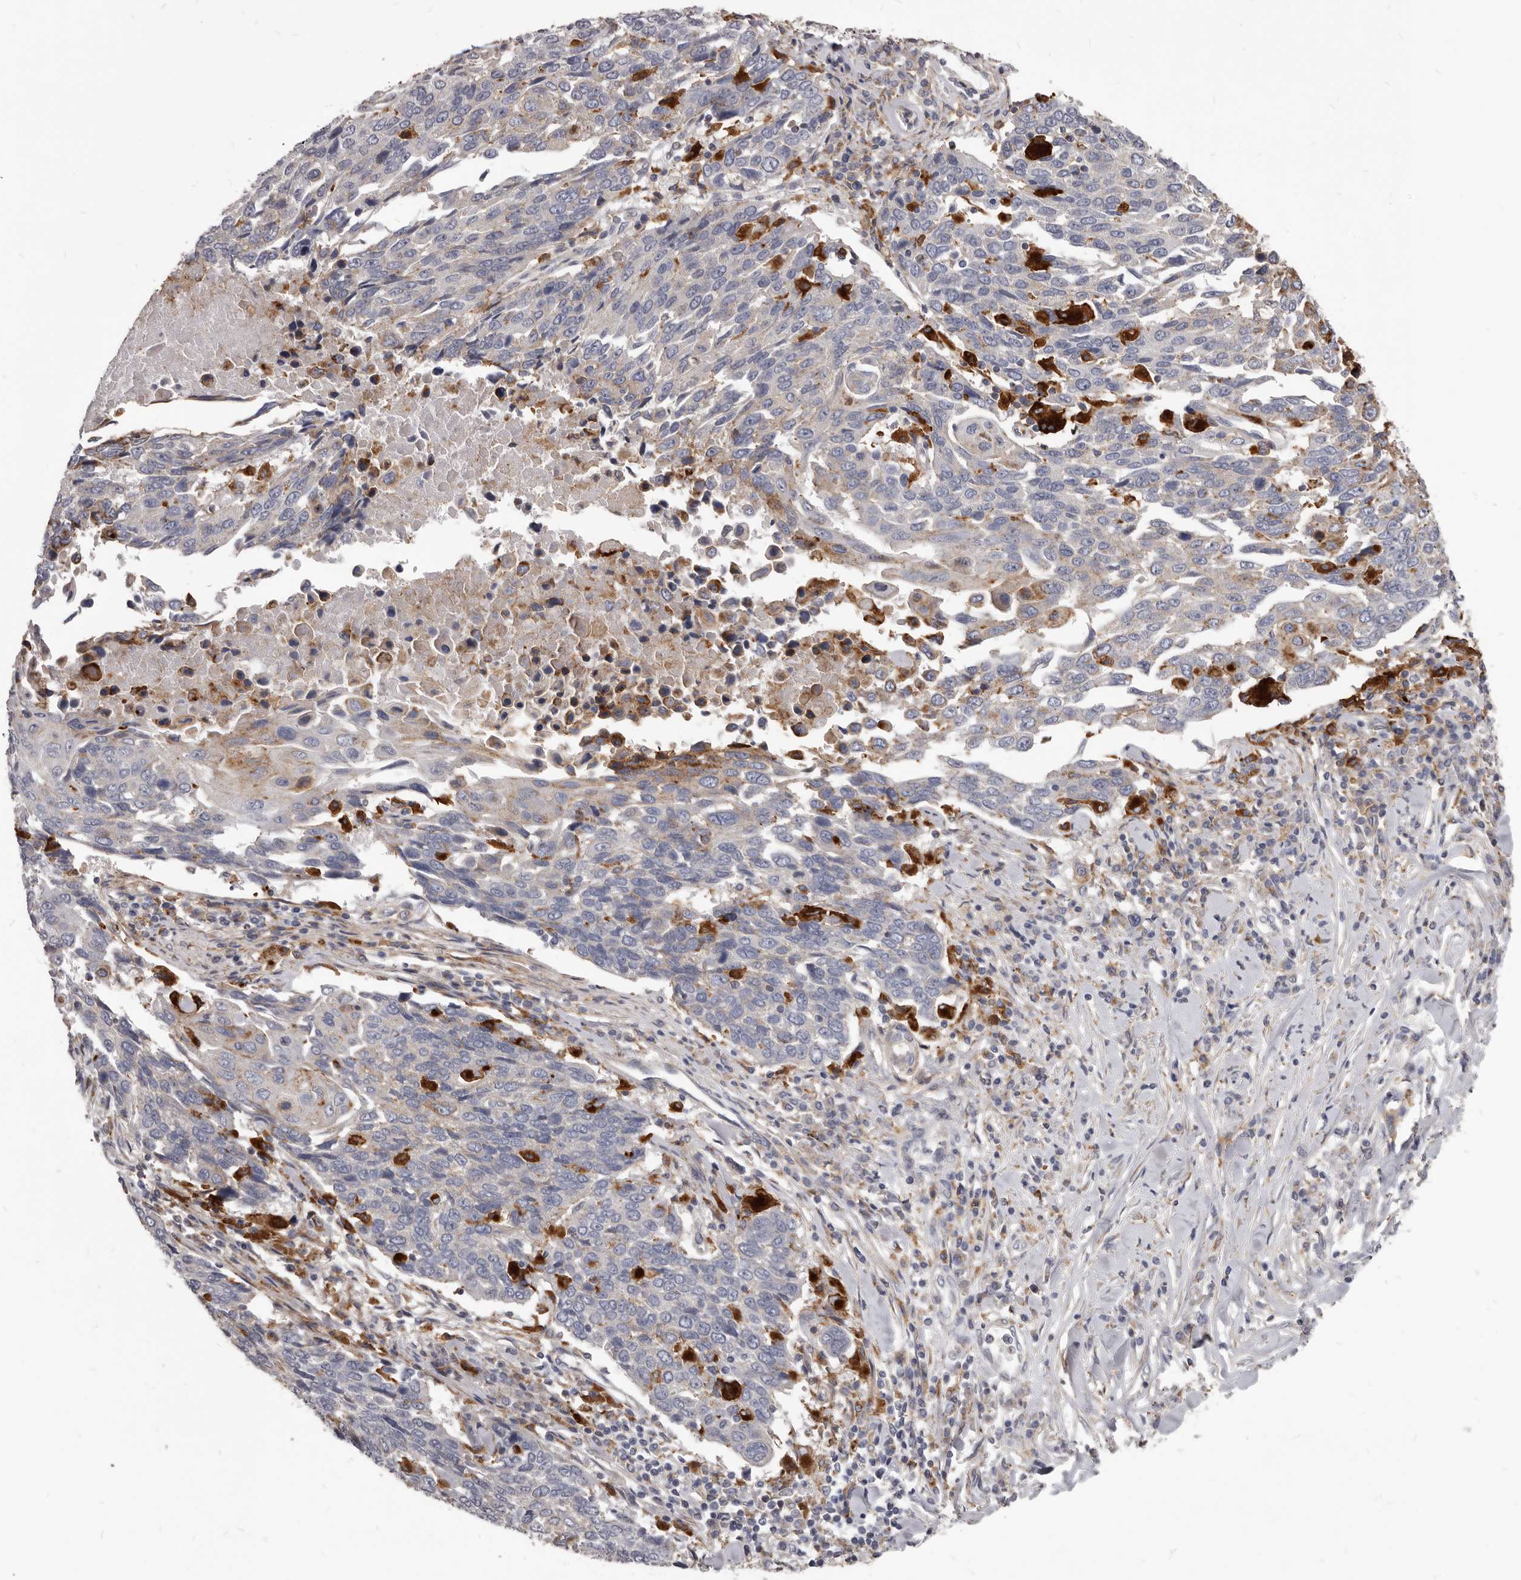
{"staining": {"intensity": "strong", "quantity": "<25%", "location": "cytoplasmic/membranous"}, "tissue": "lung cancer", "cell_type": "Tumor cells", "image_type": "cancer", "snomed": [{"axis": "morphology", "description": "Squamous cell carcinoma, NOS"}, {"axis": "topography", "description": "Lung"}], "caption": "Strong cytoplasmic/membranous positivity is present in about <25% of tumor cells in lung cancer (squamous cell carcinoma).", "gene": "PI4K2A", "patient": {"sex": "male", "age": 66}}